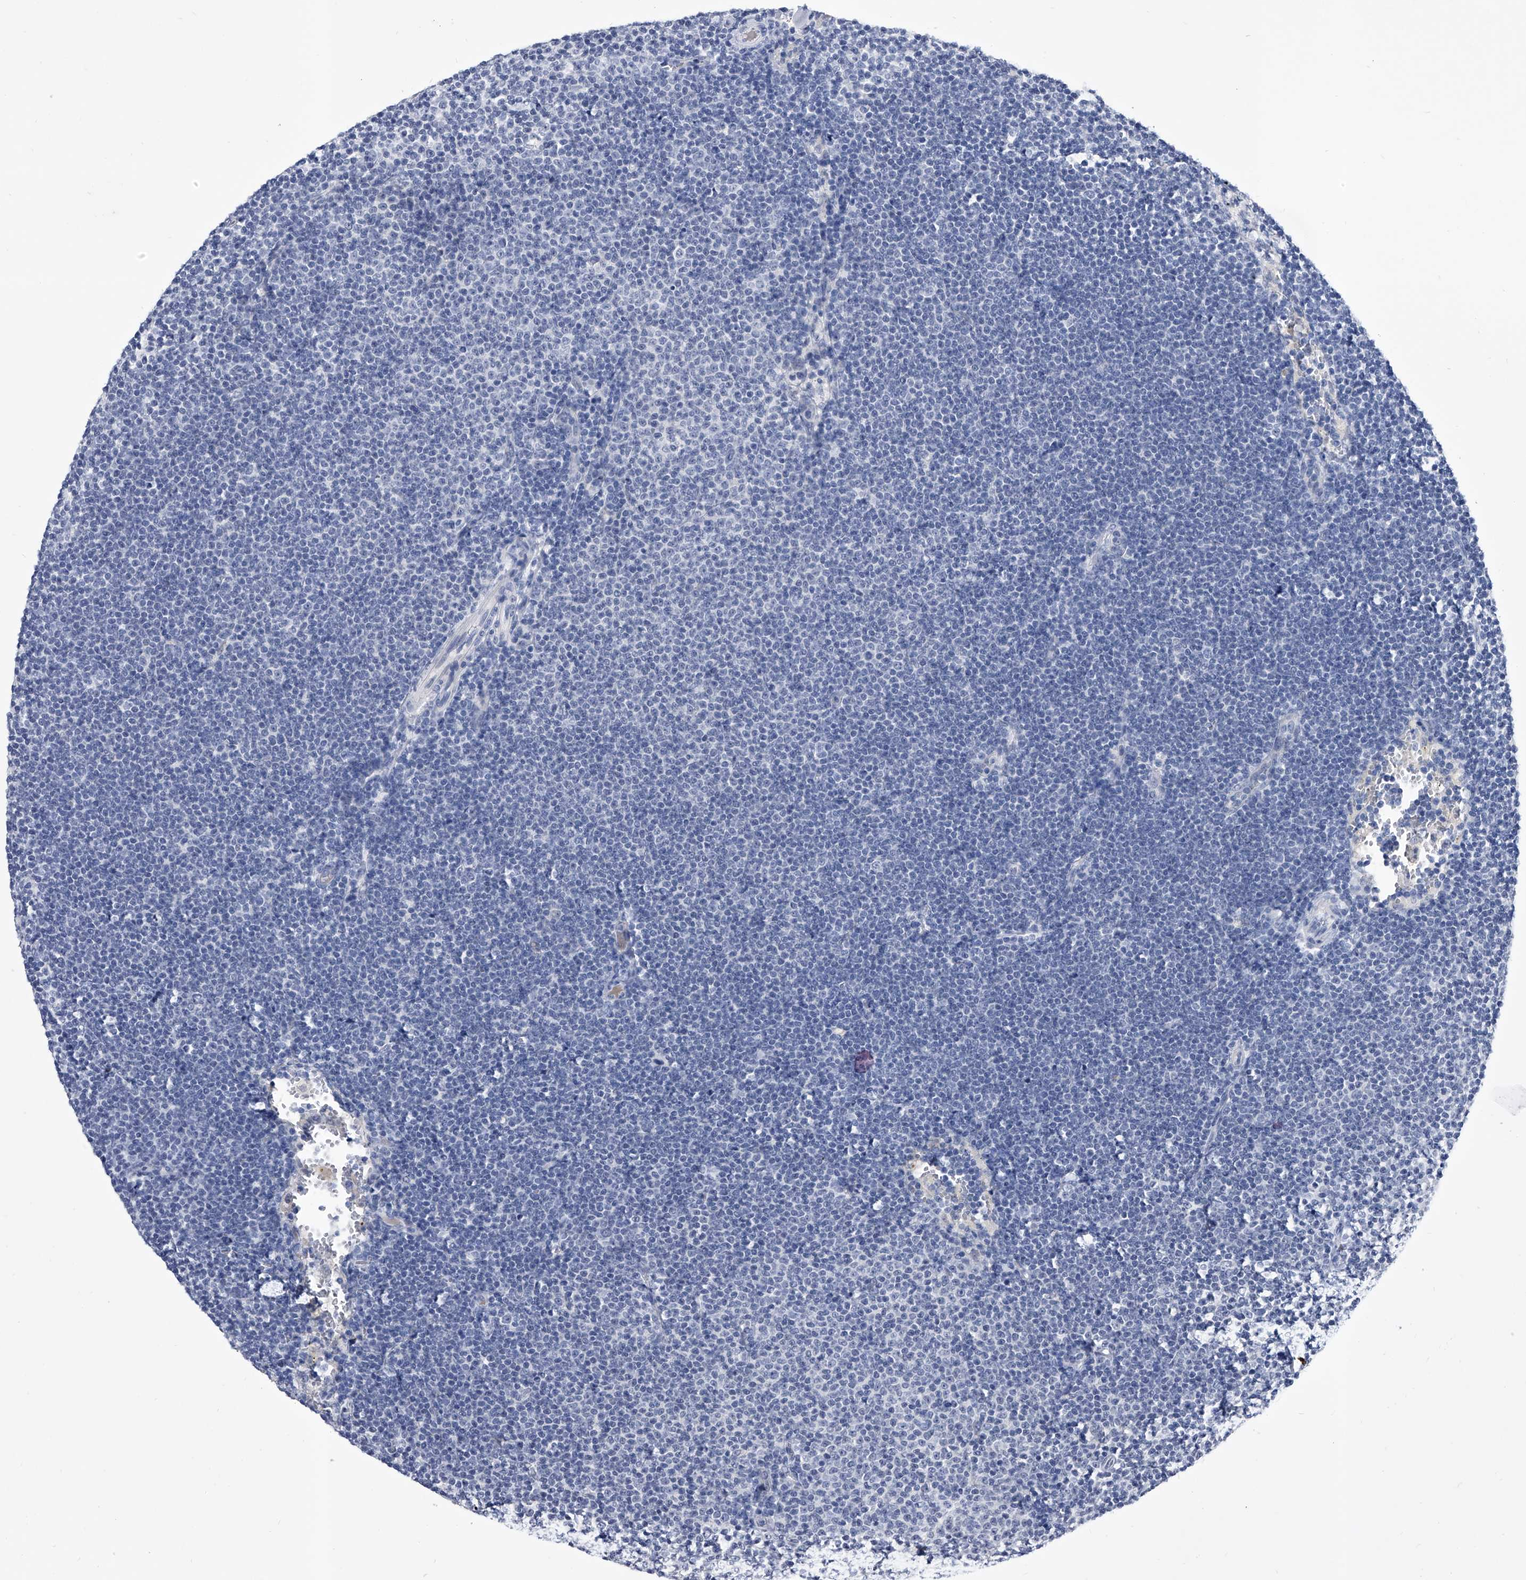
{"staining": {"intensity": "negative", "quantity": "none", "location": "none"}, "tissue": "lymphoma", "cell_type": "Tumor cells", "image_type": "cancer", "snomed": [{"axis": "morphology", "description": "Malignant lymphoma, non-Hodgkin's type, Low grade"}, {"axis": "topography", "description": "Lymph node"}], "caption": "An image of human low-grade malignant lymphoma, non-Hodgkin's type is negative for staining in tumor cells. (IHC, brightfield microscopy, high magnification).", "gene": "CRISP2", "patient": {"sex": "female", "age": 53}}